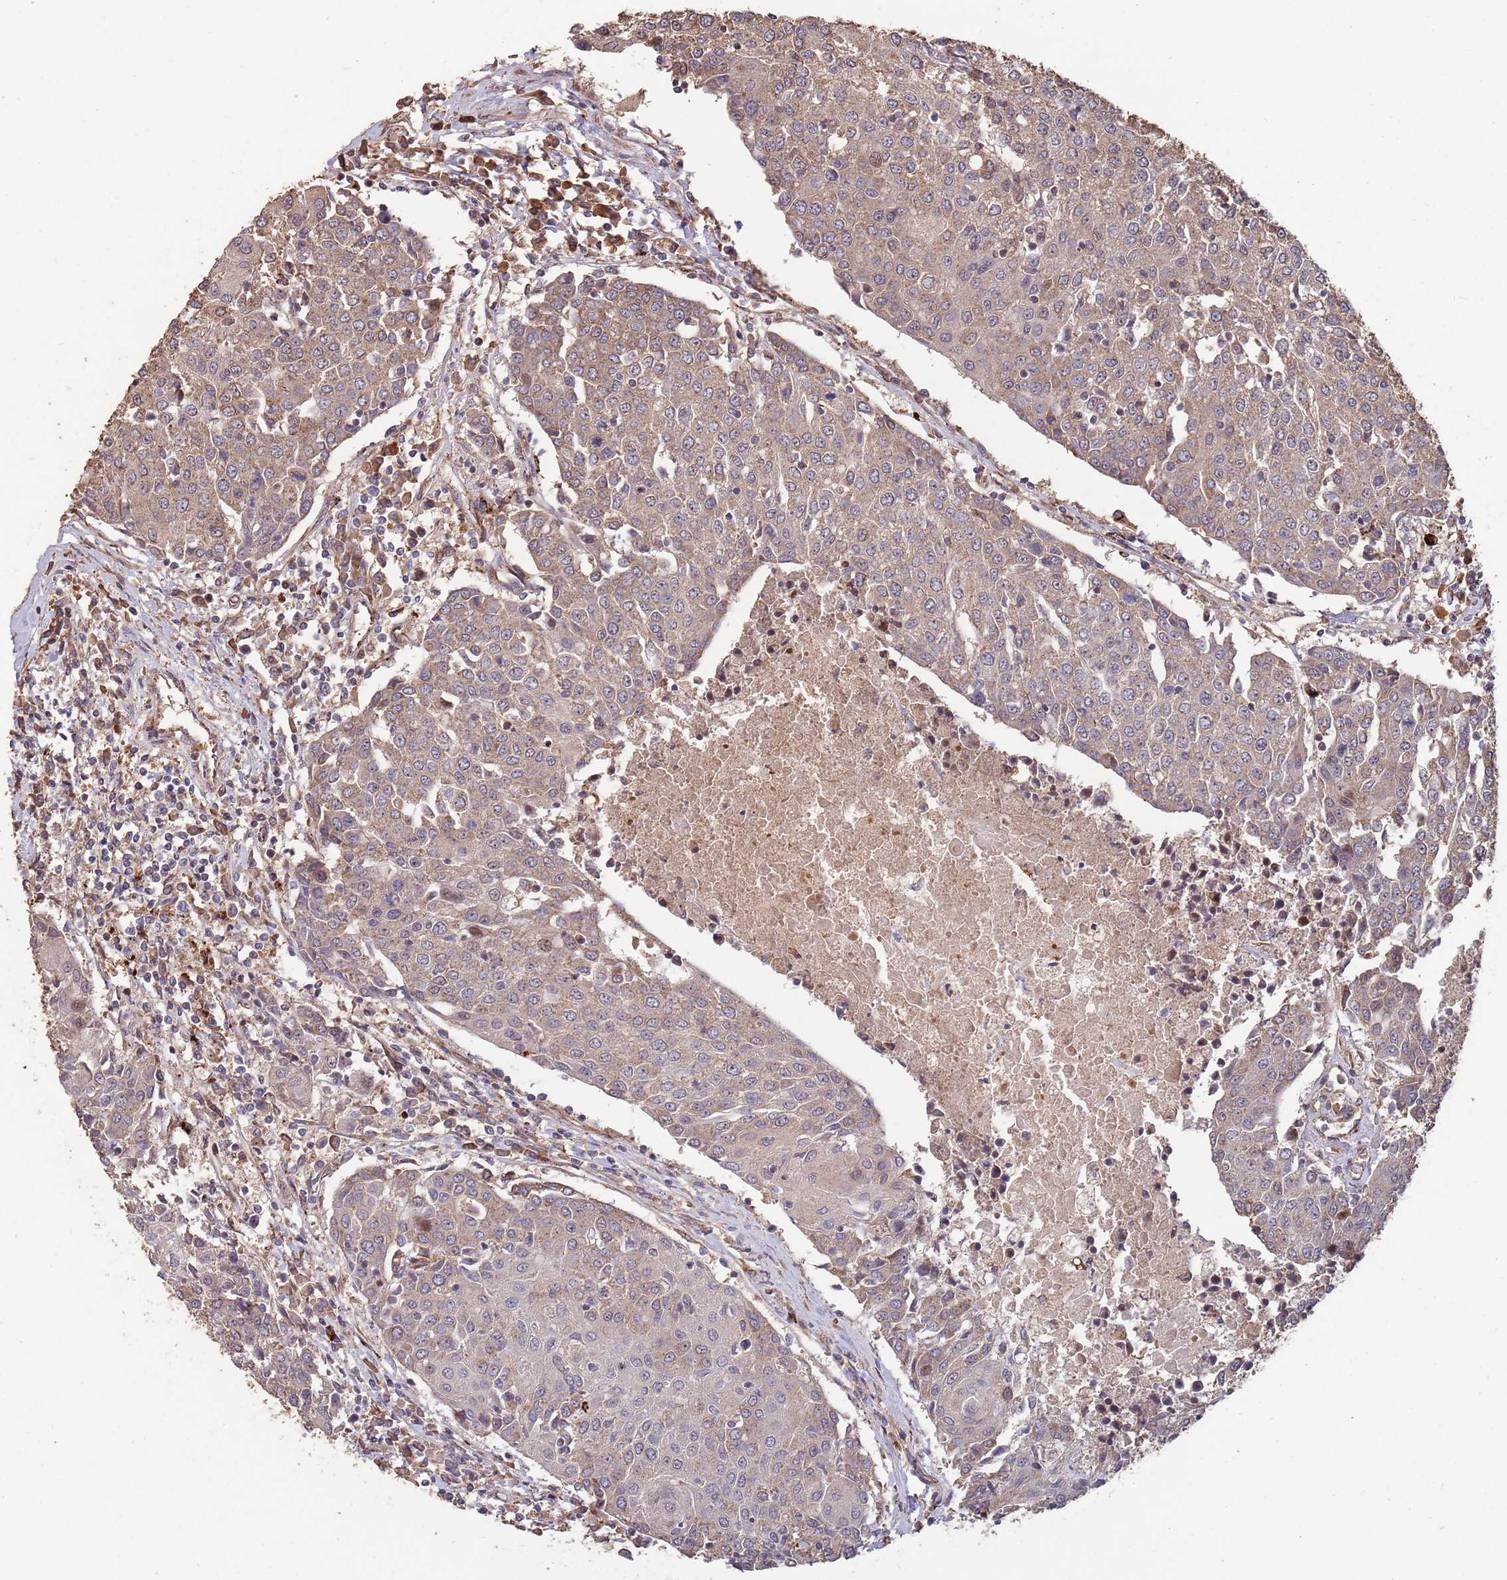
{"staining": {"intensity": "weak", "quantity": "<25%", "location": "cytoplasmic/membranous"}, "tissue": "urothelial cancer", "cell_type": "Tumor cells", "image_type": "cancer", "snomed": [{"axis": "morphology", "description": "Urothelial carcinoma, High grade"}, {"axis": "topography", "description": "Urinary bladder"}], "caption": "High magnification brightfield microscopy of urothelial cancer stained with DAB (brown) and counterstained with hematoxylin (blue): tumor cells show no significant positivity.", "gene": "ZNF428", "patient": {"sex": "female", "age": 85}}